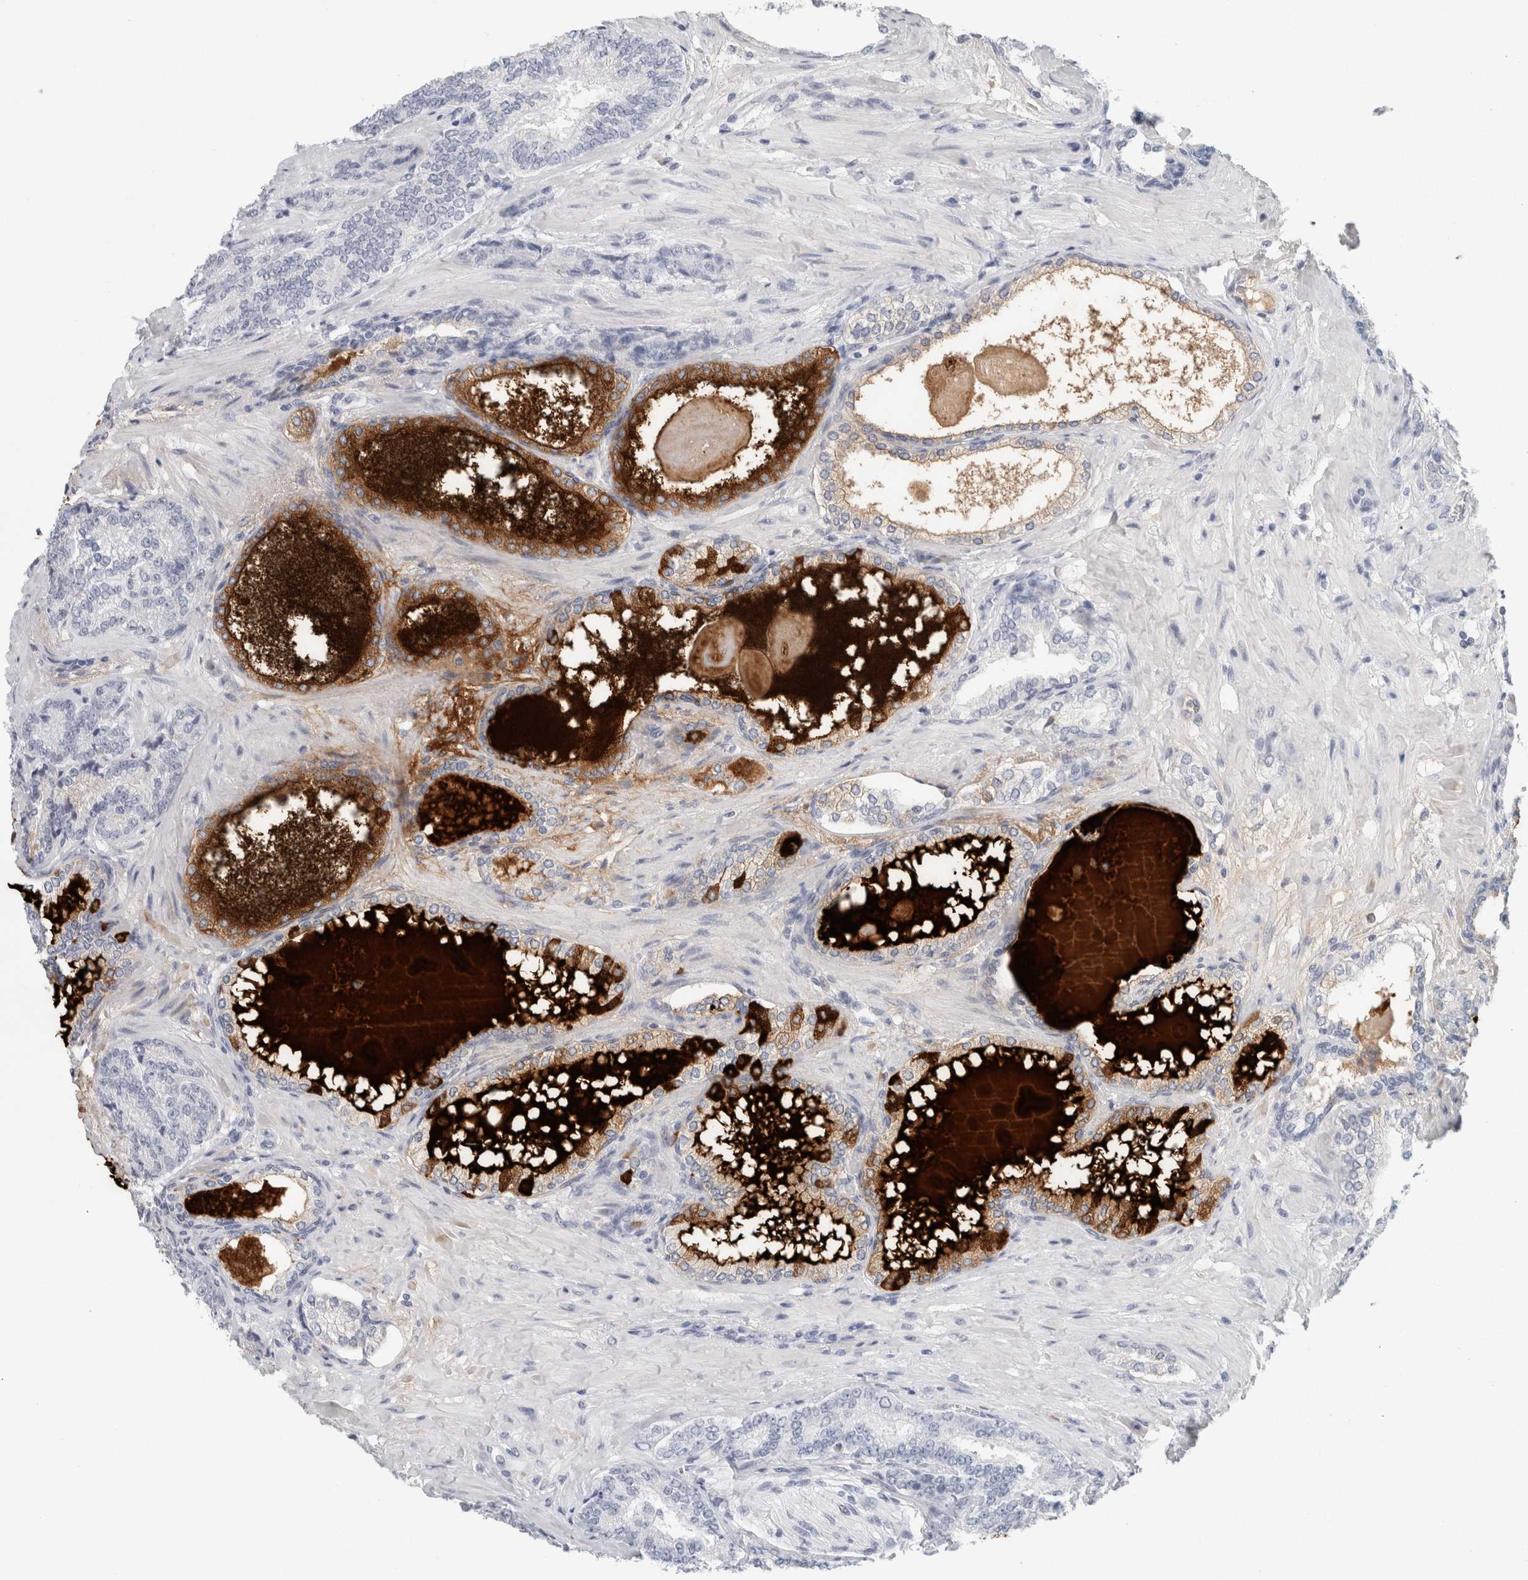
{"staining": {"intensity": "moderate", "quantity": "<25%", "location": "cytoplasmic/membranous"}, "tissue": "prostate cancer", "cell_type": "Tumor cells", "image_type": "cancer", "snomed": [{"axis": "morphology", "description": "Adenocarcinoma, High grade"}, {"axis": "topography", "description": "Prostate"}], "caption": "A low amount of moderate cytoplasmic/membranous staining is identified in about <25% of tumor cells in adenocarcinoma (high-grade) (prostate) tissue.", "gene": "IL6", "patient": {"sex": "male", "age": 61}}